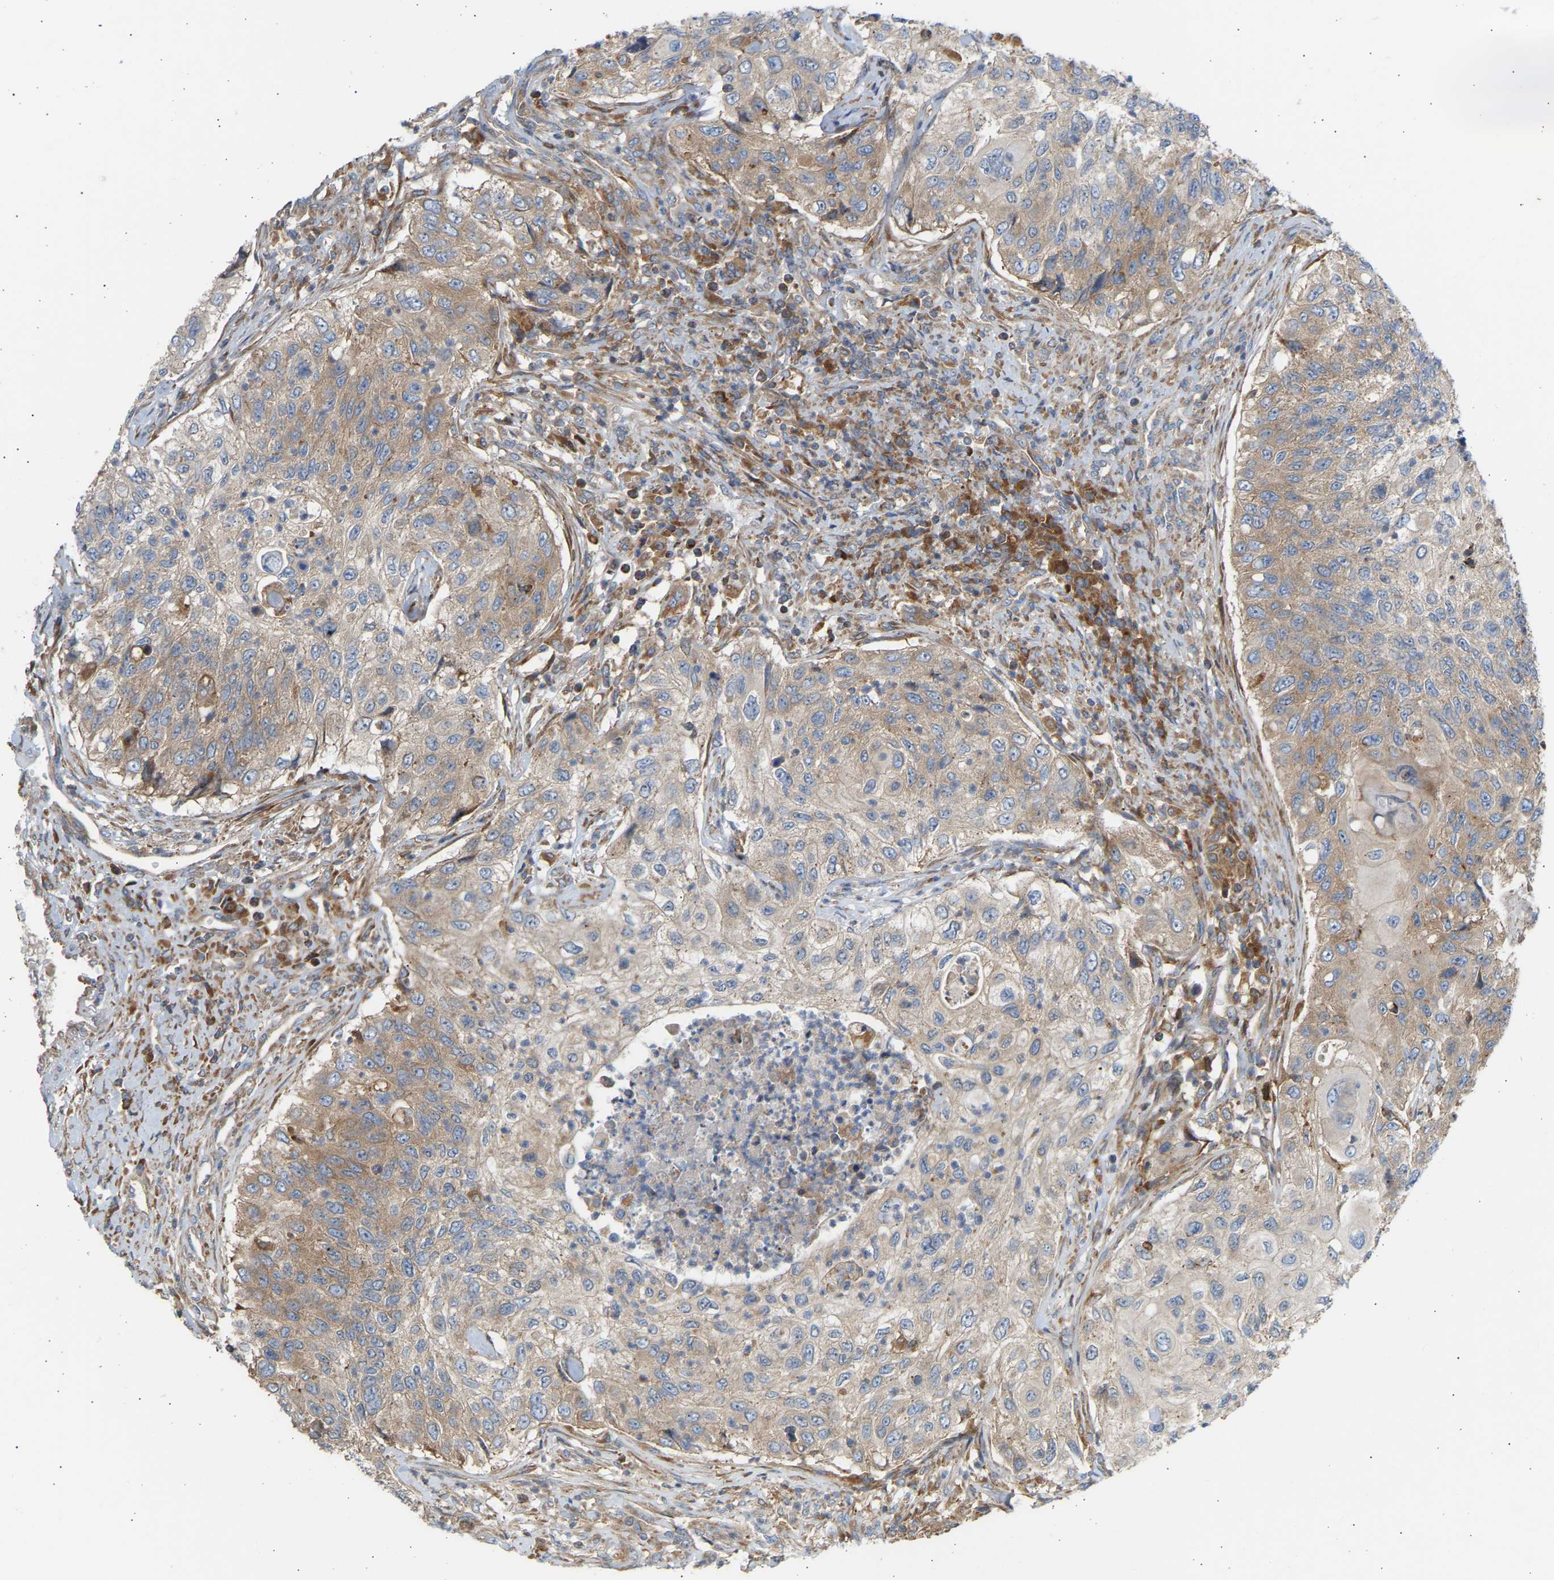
{"staining": {"intensity": "moderate", "quantity": "25%-75%", "location": "cytoplasmic/membranous"}, "tissue": "urothelial cancer", "cell_type": "Tumor cells", "image_type": "cancer", "snomed": [{"axis": "morphology", "description": "Urothelial carcinoma, High grade"}, {"axis": "topography", "description": "Urinary bladder"}], "caption": "Immunohistochemistry (IHC) image of neoplastic tissue: human high-grade urothelial carcinoma stained using immunohistochemistry demonstrates medium levels of moderate protein expression localized specifically in the cytoplasmic/membranous of tumor cells, appearing as a cytoplasmic/membranous brown color.", "gene": "GCN1", "patient": {"sex": "female", "age": 60}}